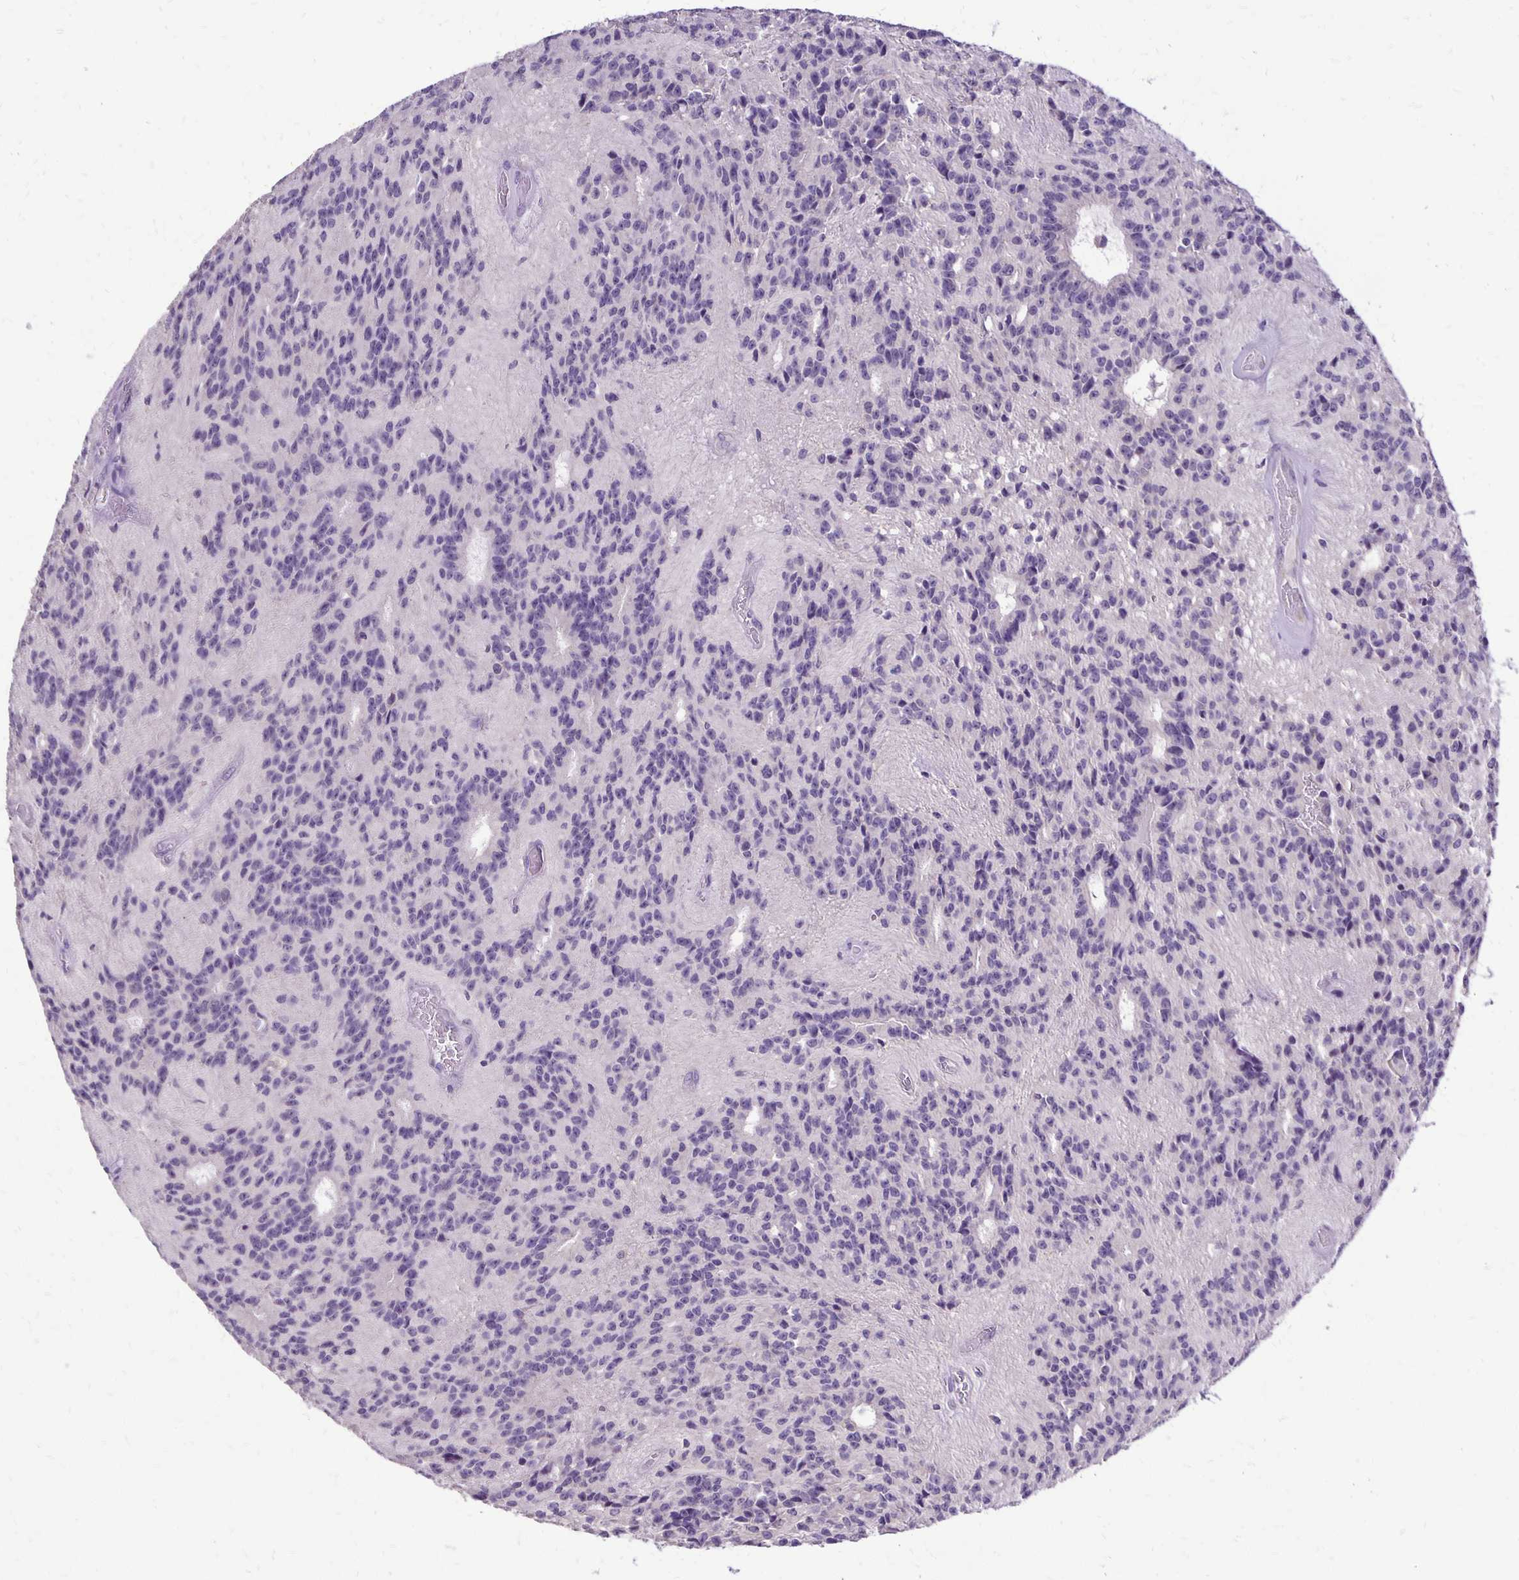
{"staining": {"intensity": "negative", "quantity": "none", "location": "none"}, "tissue": "glioma", "cell_type": "Tumor cells", "image_type": "cancer", "snomed": [{"axis": "morphology", "description": "Glioma, malignant, Low grade"}, {"axis": "topography", "description": "Brain"}], "caption": "Histopathology image shows no significant protein staining in tumor cells of glioma.", "gene": "ANKRD45", "patient": {"sex": "male", "age": 31}}